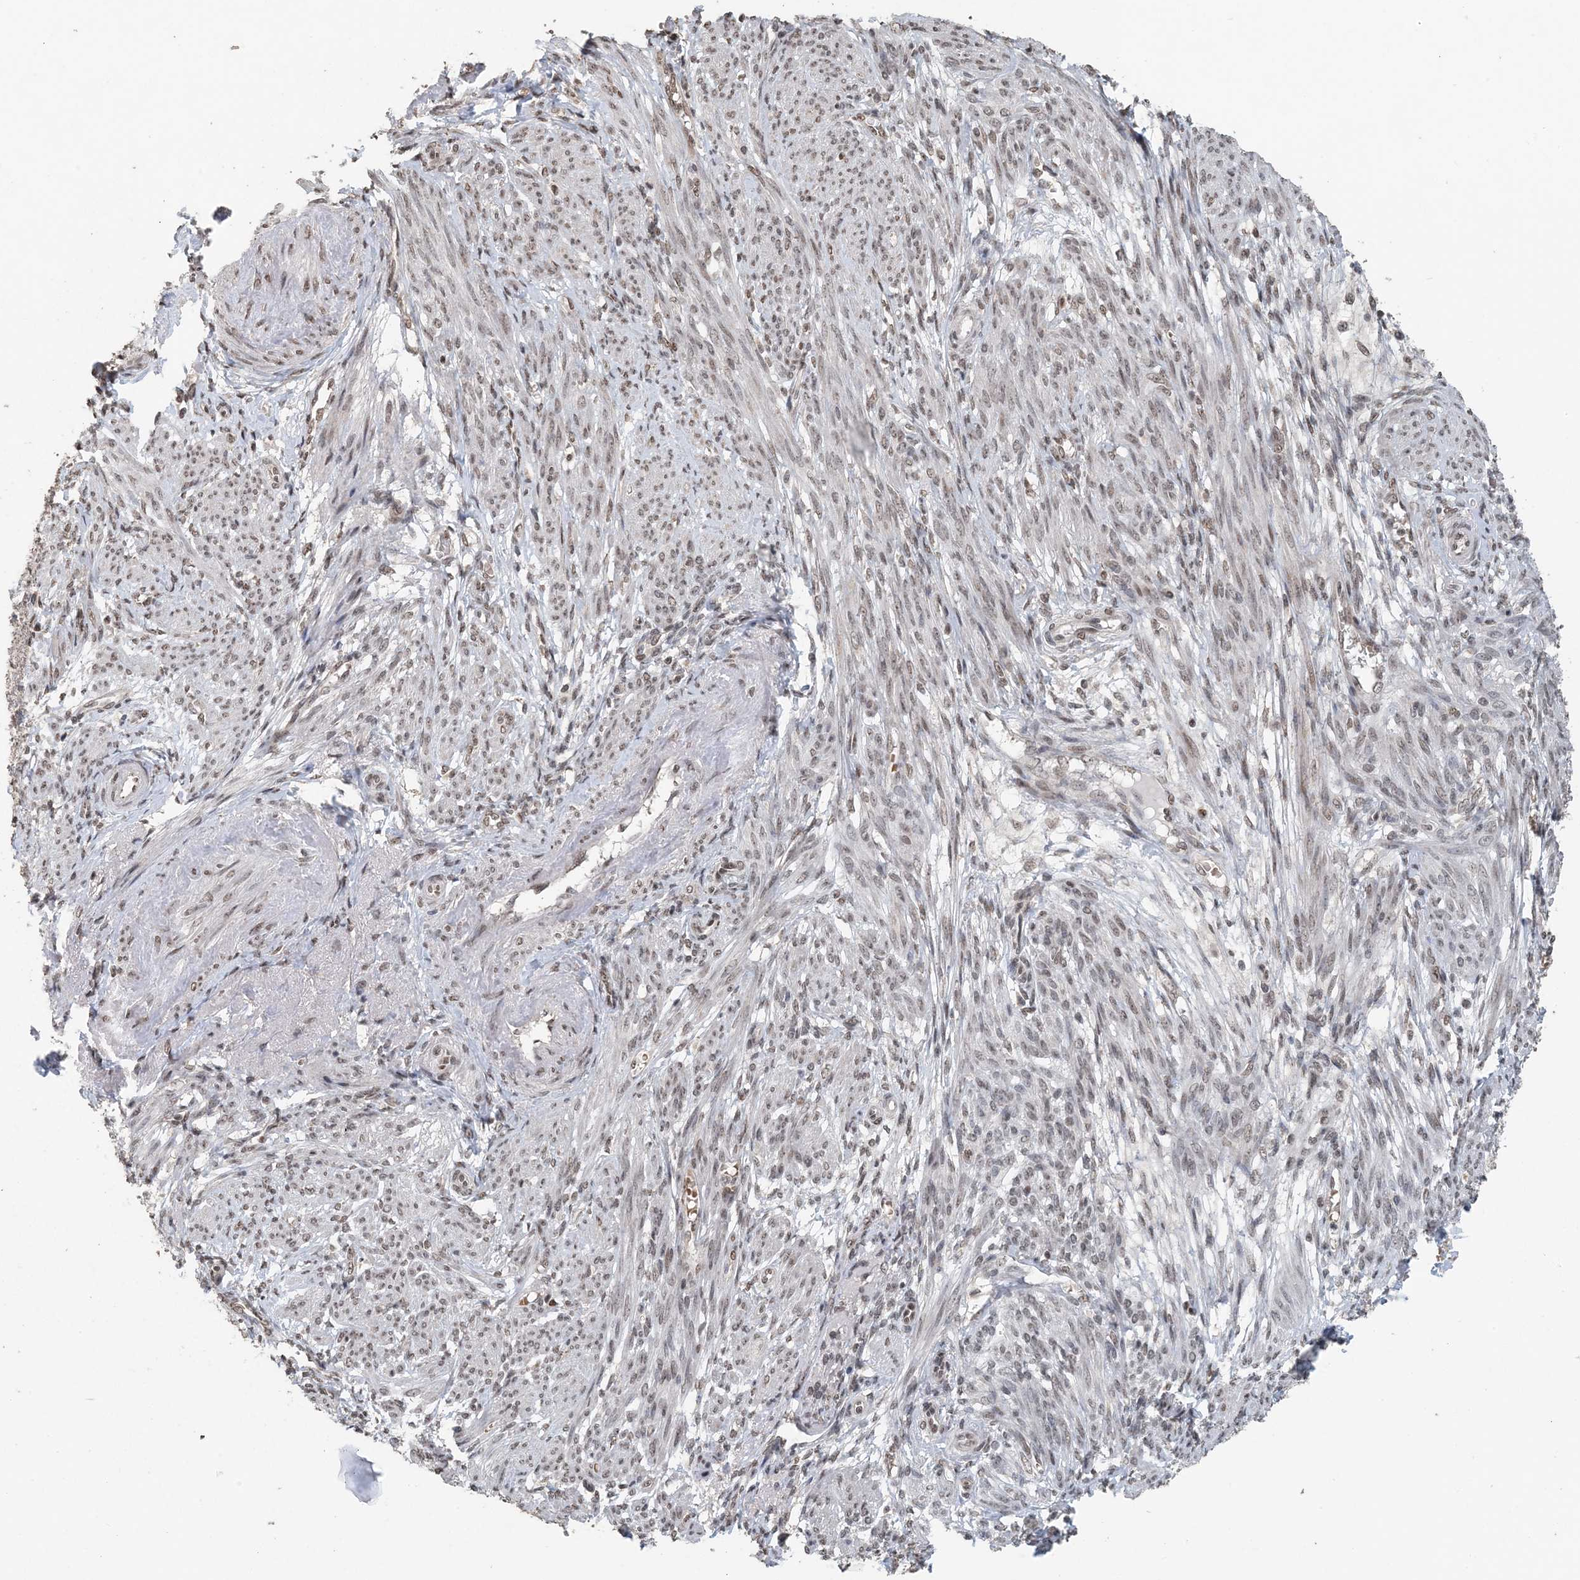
{"staining": {"intensity": "weak", "quantity": "25%-75%", "location": "nuclear"}, "tissue": "smooth muscle", "cell_type": "Smooth muscle cells", "image_type": "normal", "snomed": [{"axis": "morphology", "description": "Normal tissue, NOS"}, {"axis": "topography", "description": "Smooth muscle"}], "caption": "A brown stain shows weak nuclear positivity of a protein in smooth muscle cells of normal smooth muscle. (Stains: DAB (3,3'-diaminobenzidine) in brown, nuclei in blue, Microscopy: brightfield microscopy at high magnification).", "gene": "MBD2", "patient": {"sex": "female", "age": 39}}